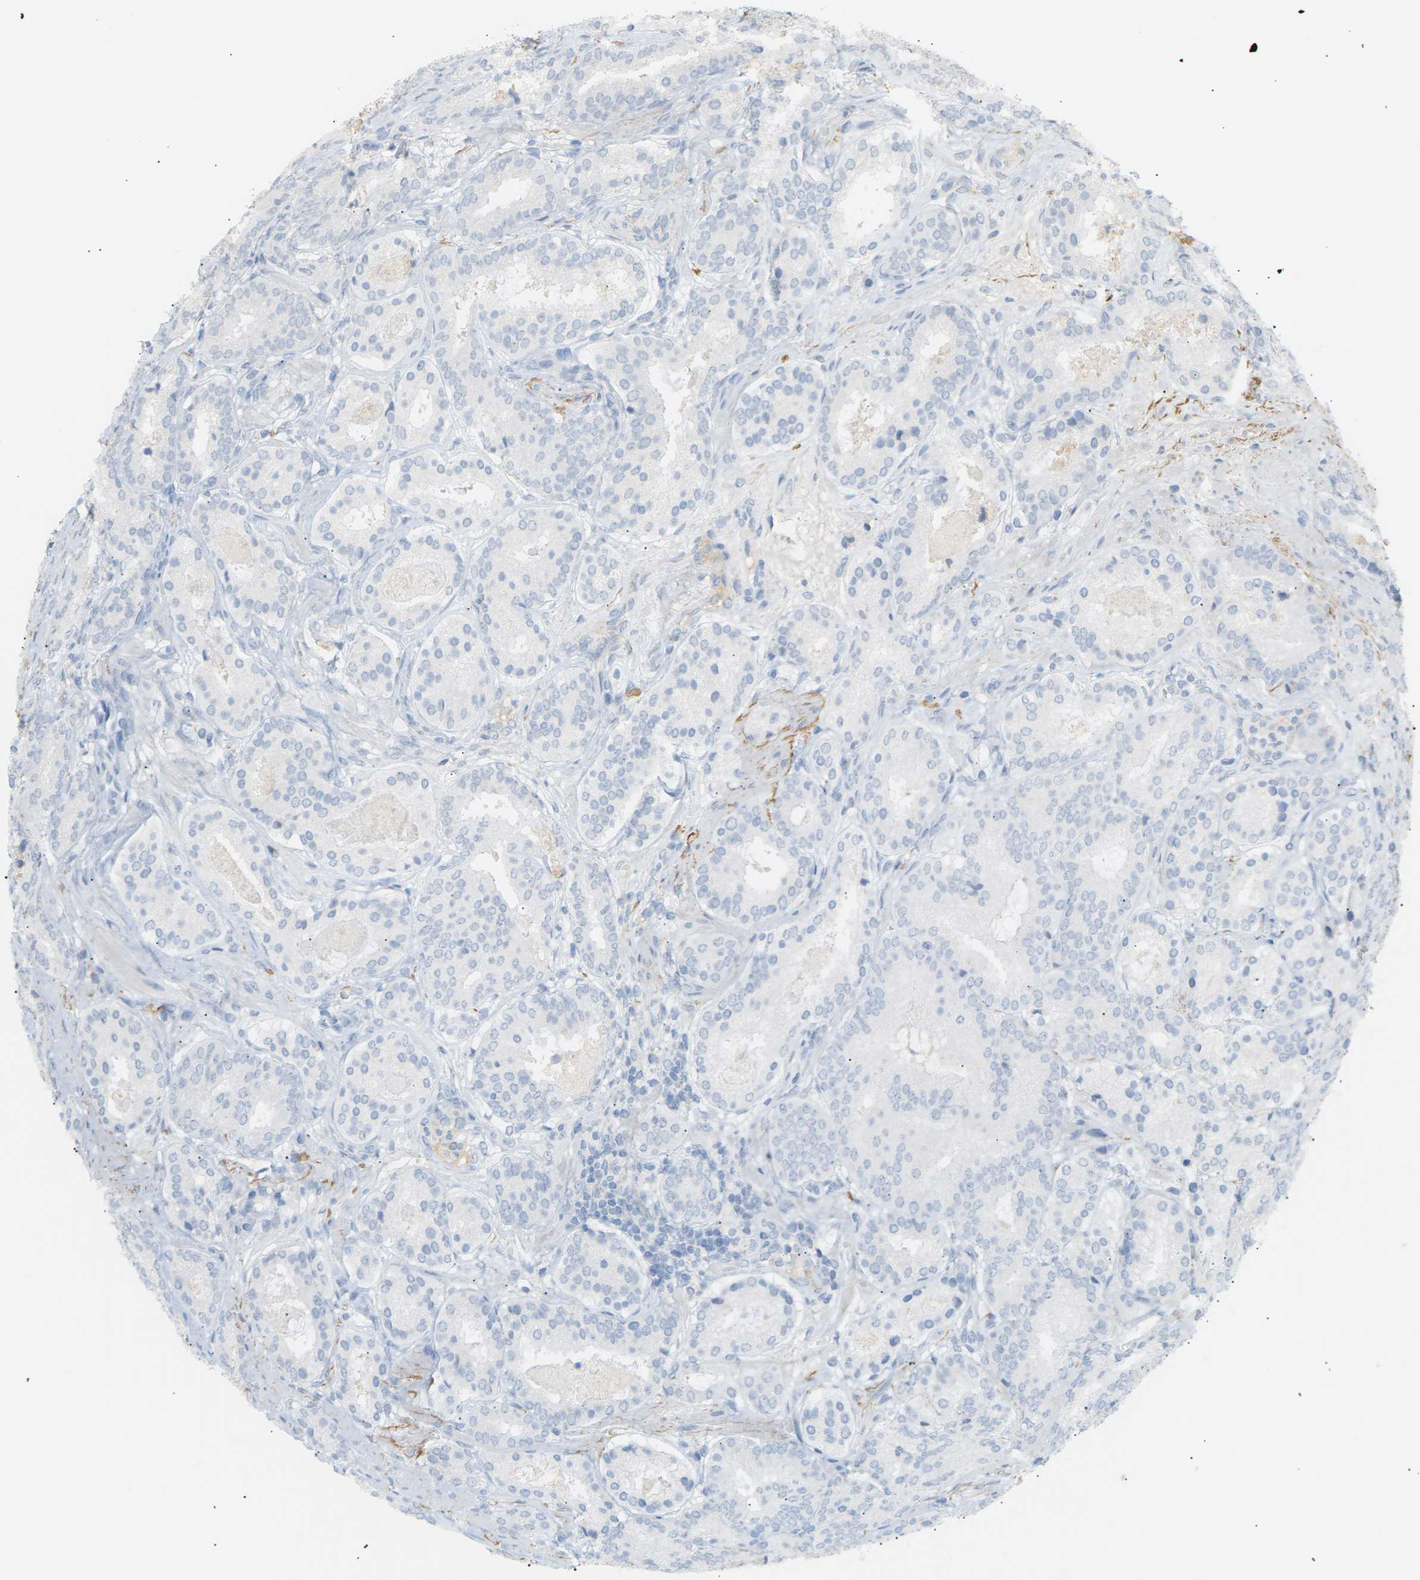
{"staining": {"intensity": "negative", "quantity": "none", "location": "none"}, "tissue": "prostate cancer", "cell_type": "Tumor cells", "image_type": "cancer", "snomed": [{"axis": "morphology", "description": "Adenocarcinoma, Low grade"}, {"axis": "topography", "description": "Prostate"}], "caption": "Prostate low-grade adenocarcinoma was stained to show a protein in brown. There is no significant positivity in tumor cells. (DAB immunohistochemistry with hematoxylin counter stain).", "gene": "CLU", "patient": {"sex": "male", "age": 69}}